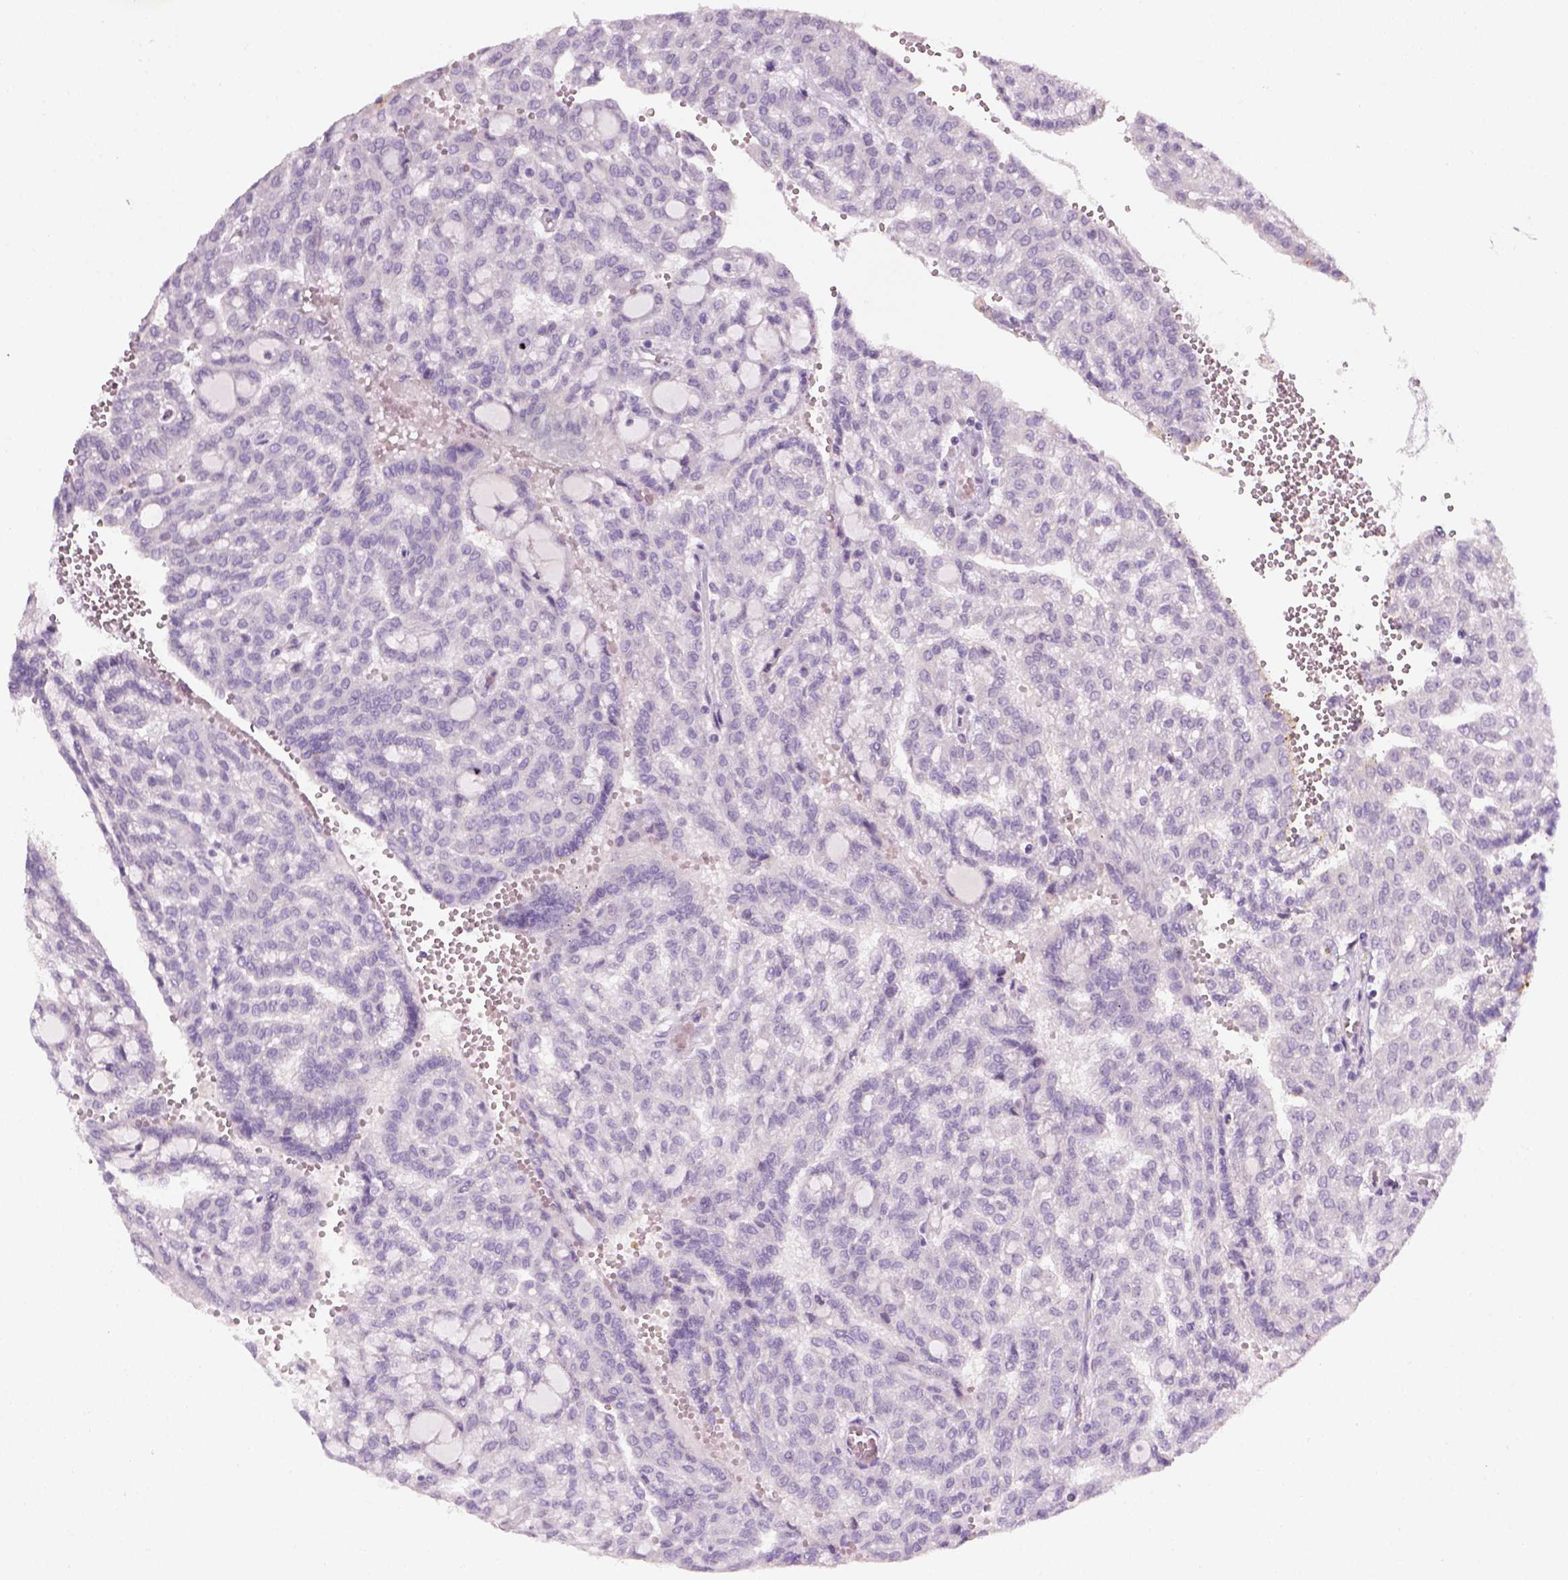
{"staining": {"intensity": "negative", "quantity": "none", "location": "none"}, "tissue": "renal cancer", "cell_type": "Tumor cells", "image_type": "cancer", "snomed": [{"axis": "morphology", "description": "Adenocarcinoma, NOS"}, {"axis": "topography", "description": "Kidney"}], "caption": "Tumor cells show no significant protein positivity in renal cancer. (DAB (3,3'-diaminobenzidine) immunohistochemistry, high magnification).", "gene": "GFI1B", "patient": {"sex": "male", "age": 63}}